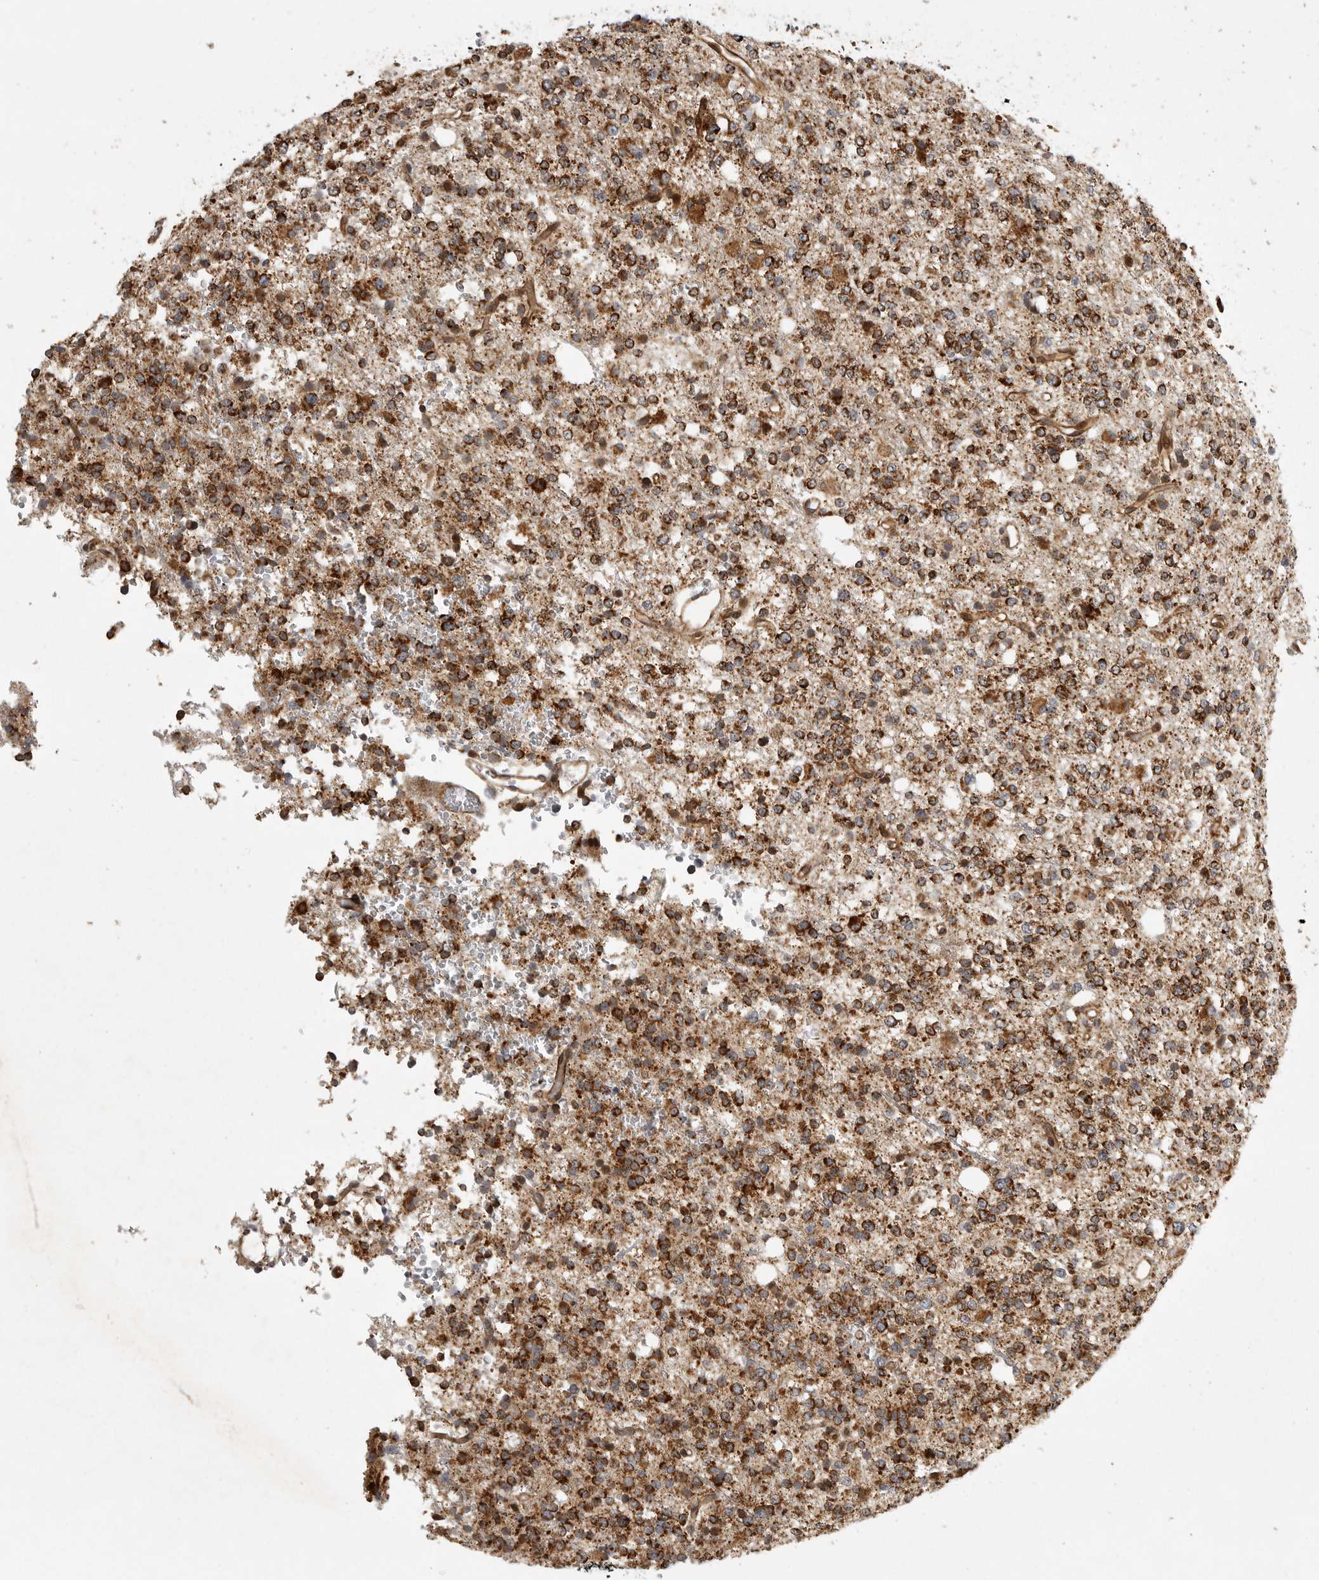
{"staining": {"intensity": "strong", "quantity": ">75%", "location": "cytoplasmic/membranous"}, "tissue": "glioma", "cell_type": "Tumor cells", "image_type": "cancer", "snomed": [{"axis": "morphology", "description": "Glioma, malignant, High grade"}, {"axis": "topography", "description": "Brain"}], "caption": "Tumor cells show strong cytoplasmic/membranous positivity in approximately >75% of cells in glioma.", "gene": "NARS2", "patient": {"sex": "female", "age": 62}}